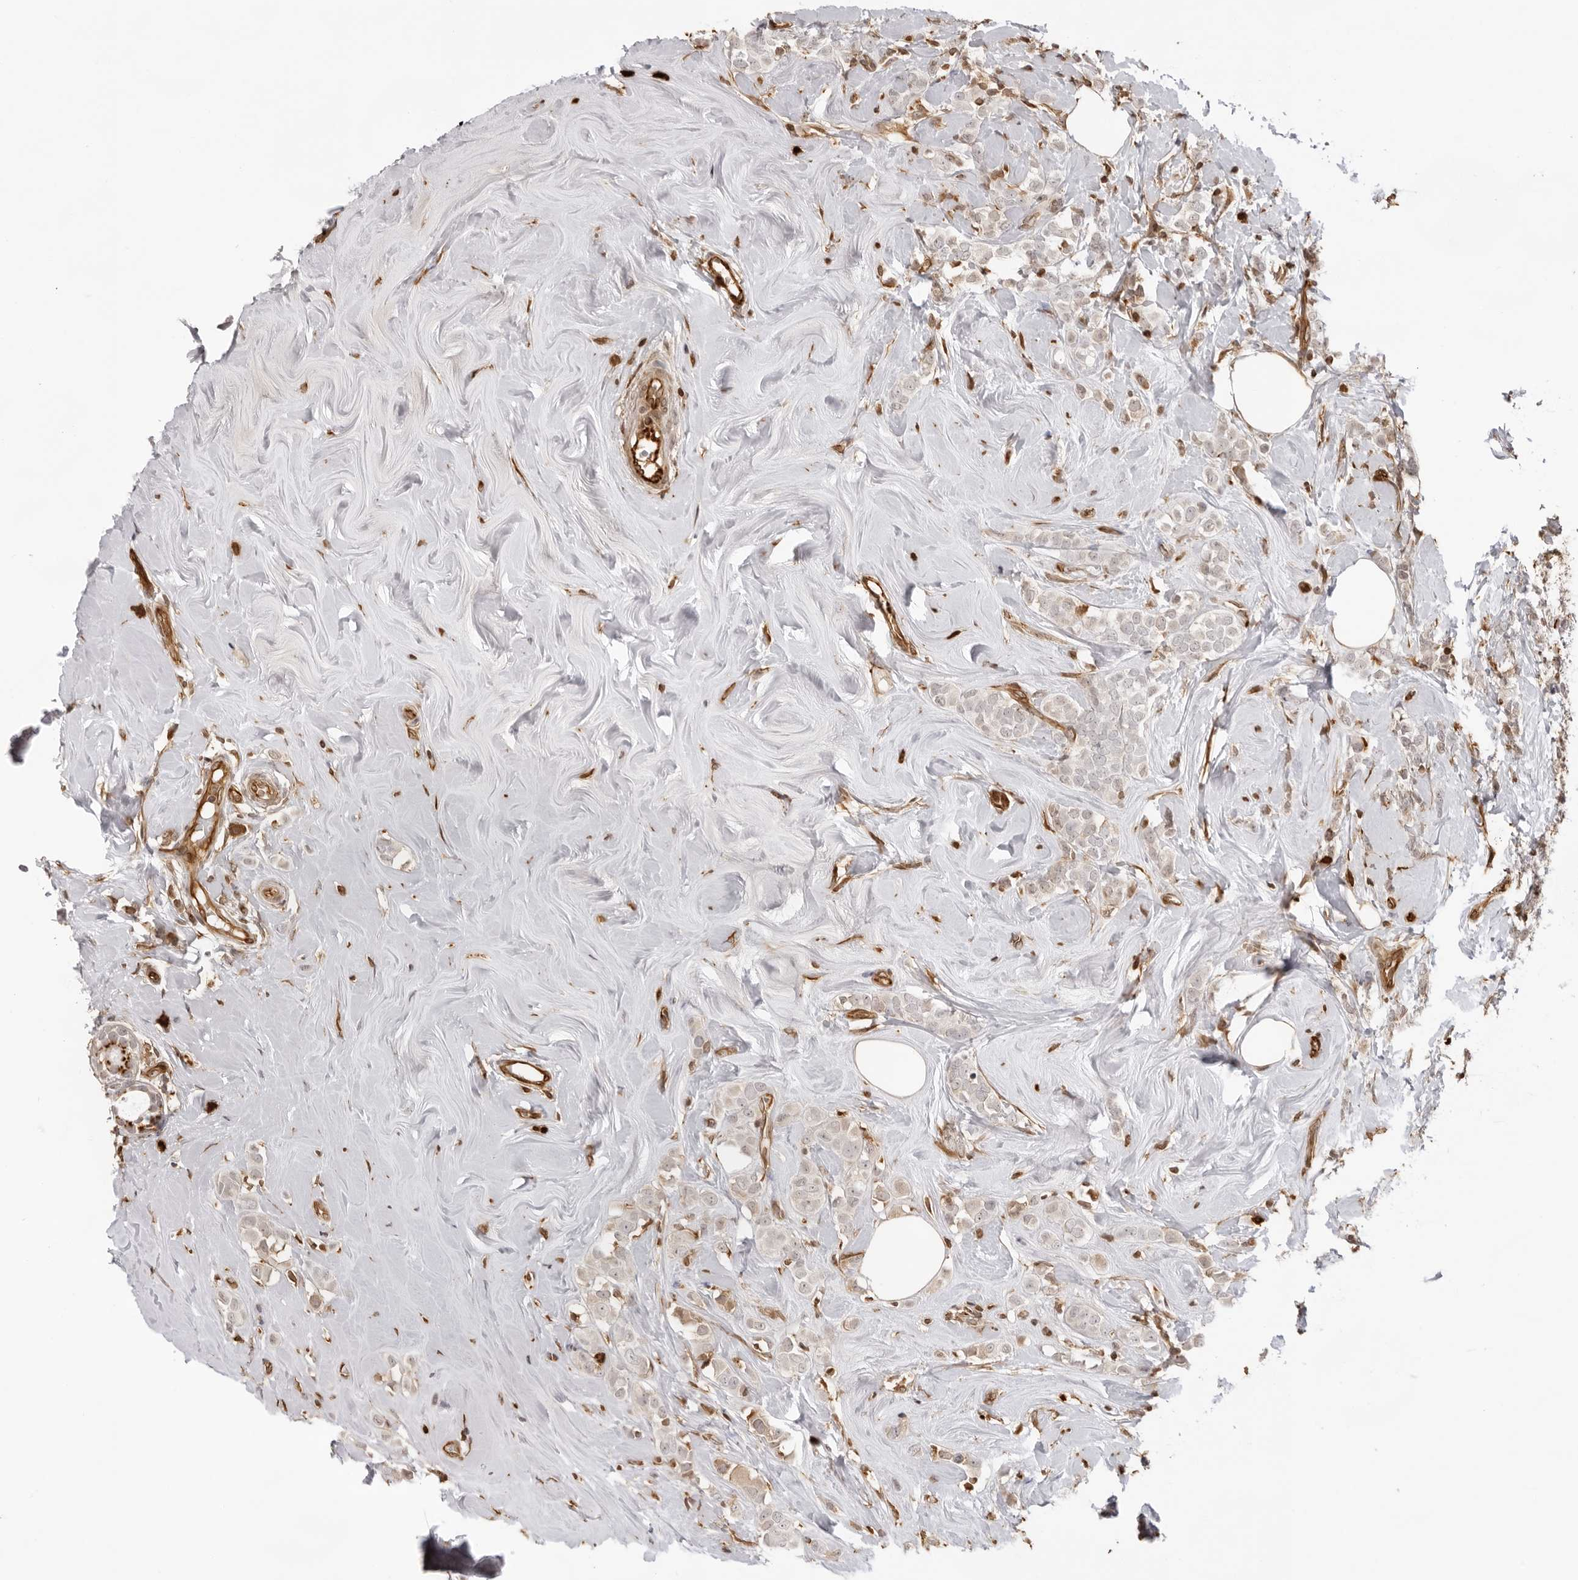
{"staining": {"intensity": "weak", "quantity": "<25%", "location": "cytoplasmic/membranous"}, "tissue": "breast cancer", "cell_type": "Tumor cells", "image_type": "cancer", "snomed": [{"axis": "morphology", "description": "Lobular carcinoma"}, {"axis": "topography", "description": "Breast"}], "caption": "Photomicrograph shows no significant protein positivity in tumor cells of breast cancer.", "gene": "DYNLT5", "patient": {"sex": "female", "age": 47}}